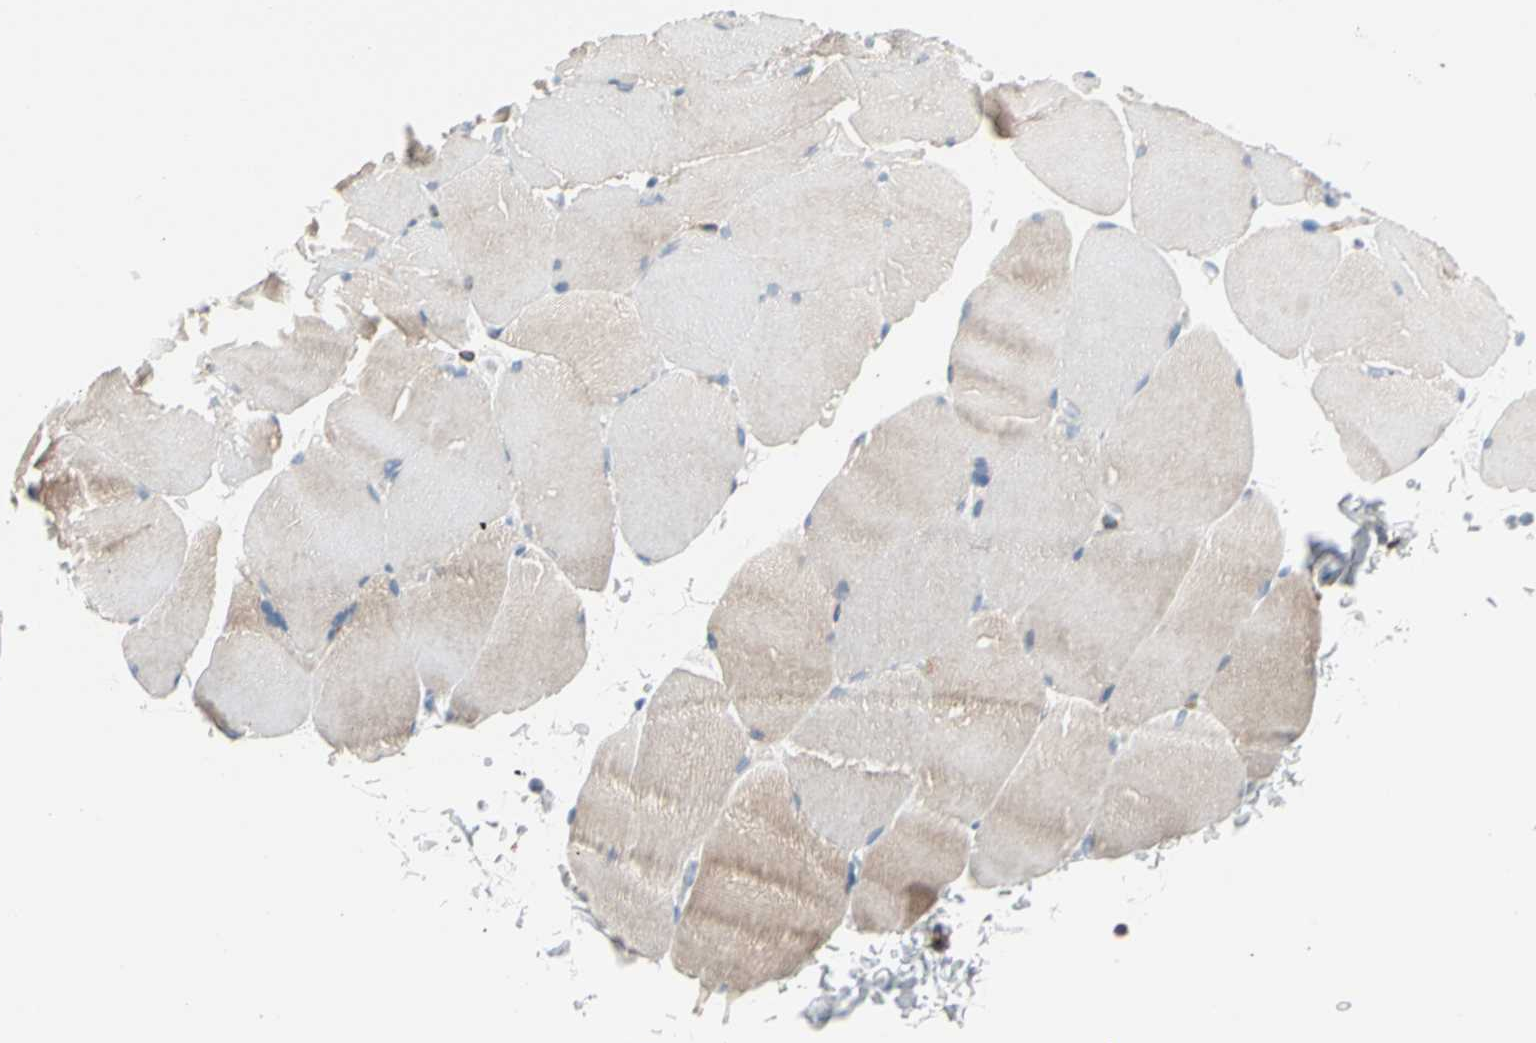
{"staining": {"intensity": "moderate", "quantity": "25%-75%", "location": "cytoplasmic/membranous"}, "tissue": "skeletal muscle", "cell_type": "Myocytes", "image_type": "normal", "snomed": [{"axis": "morphology", "description": "Normal tissue, NOS"}, {"axis": "topography", "description": "Skeletal muscle"}, {"axis": "topography", "description": "Parathyroid gland"}], "caption": "A brown stain highlights moderate cytoplasmic/membranous staining of a protein in myocytes of benign human skeletal muscle.", "gene": "LRPAP1", "patient": {"sex": "female", "age": 37}}